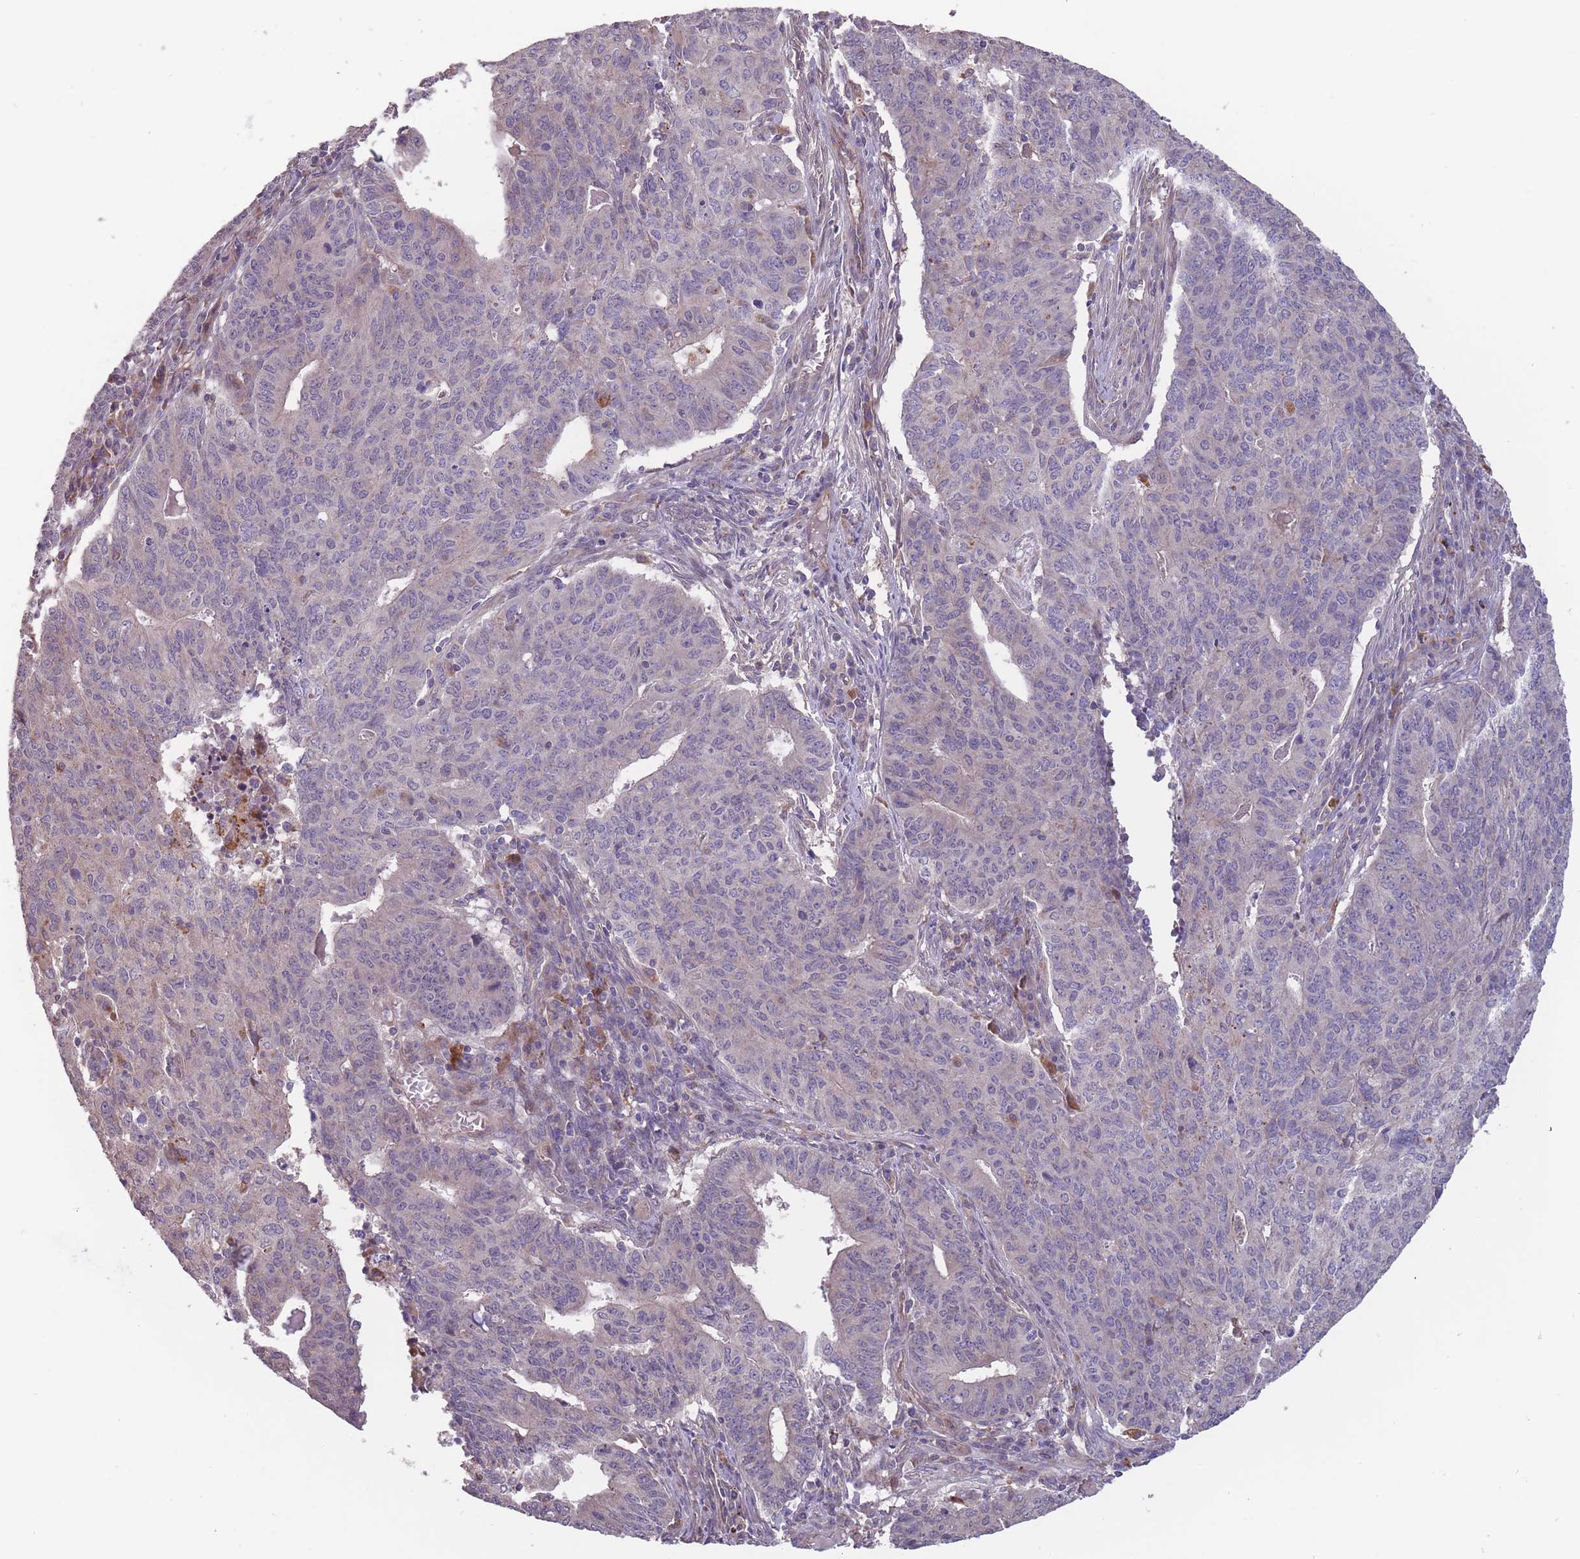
{"staining": {"intensity": "negative", "quantity": "none", "location": "none"}, "tissue": "endometrial cancer", "cell_type": "Tumor cells", "image_type": "cancer", "snomed": [{"axis": "morphology", "description": "Adenocarcinoma, NOS"}, {"axis": "topography", "description": "Endometrium"}], "caption": "High power microscopy micrograph of an IHC histopathology image of endometrial adenocarcinoma, revealing no significant positivity in tumor cells.", "gene": "ITPKC", "patient": {"sex": "female", "age": 59}}